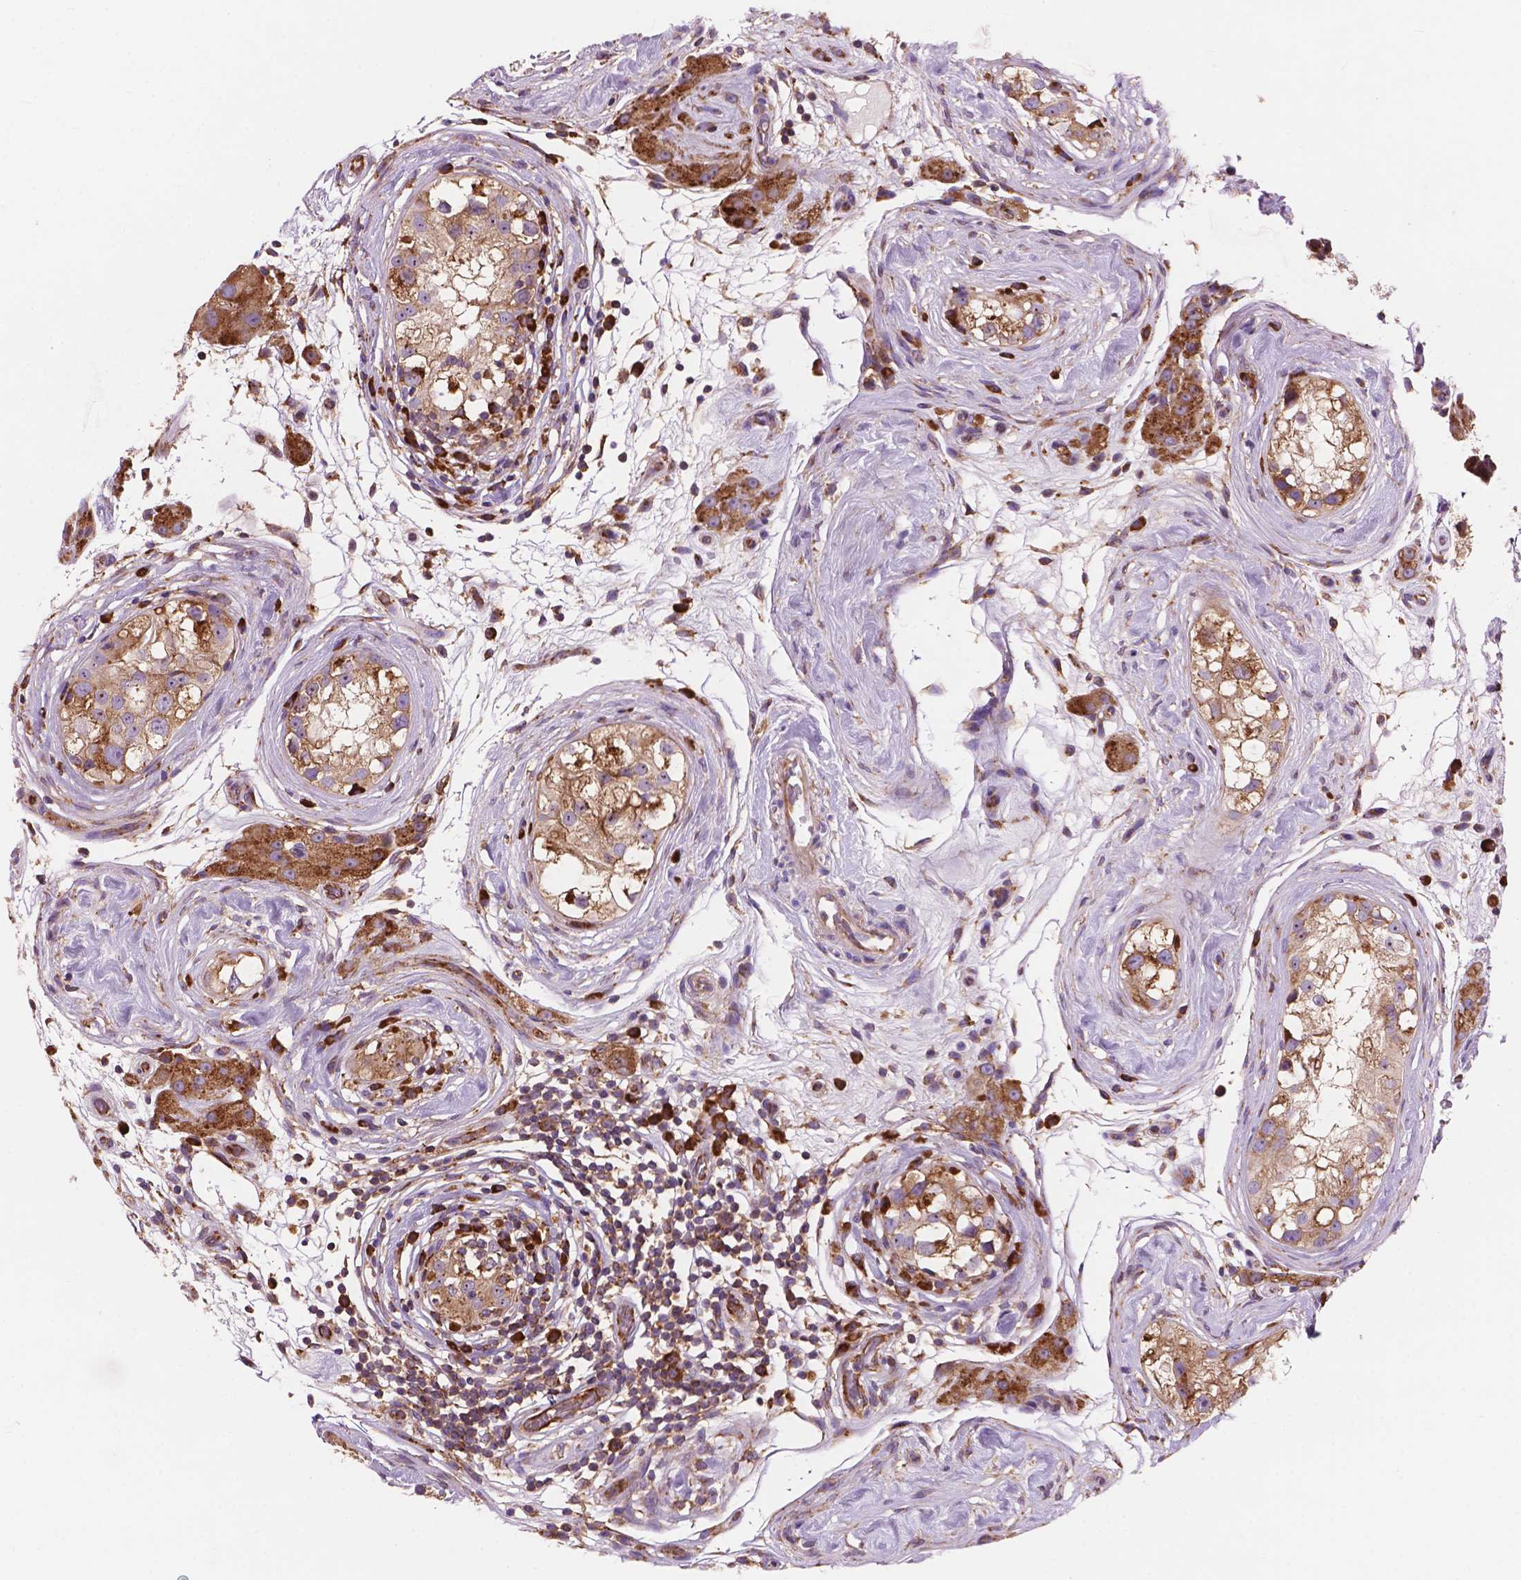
{"staining": {"intensity": "moderate", "quantity": ">75%", "location": "cytoplasmic/membranous"}, "tissue": "testis cancer", "cell_type": "Tumor cells", "image_type": "cancer", "snomed": [{"axis": "morphology", "description": "Seminoma, NOS"}, {"axis": "topography", "description": "Testis"}], "caption": "DAB immunohistochemical staining of human testis seminoma demonstrates moderate cytoplasmic/membranous protein expression in approximately >75% of tumor cells.", "gene": "RPL37A", "patient": {"sex": "male", "age": 34}}